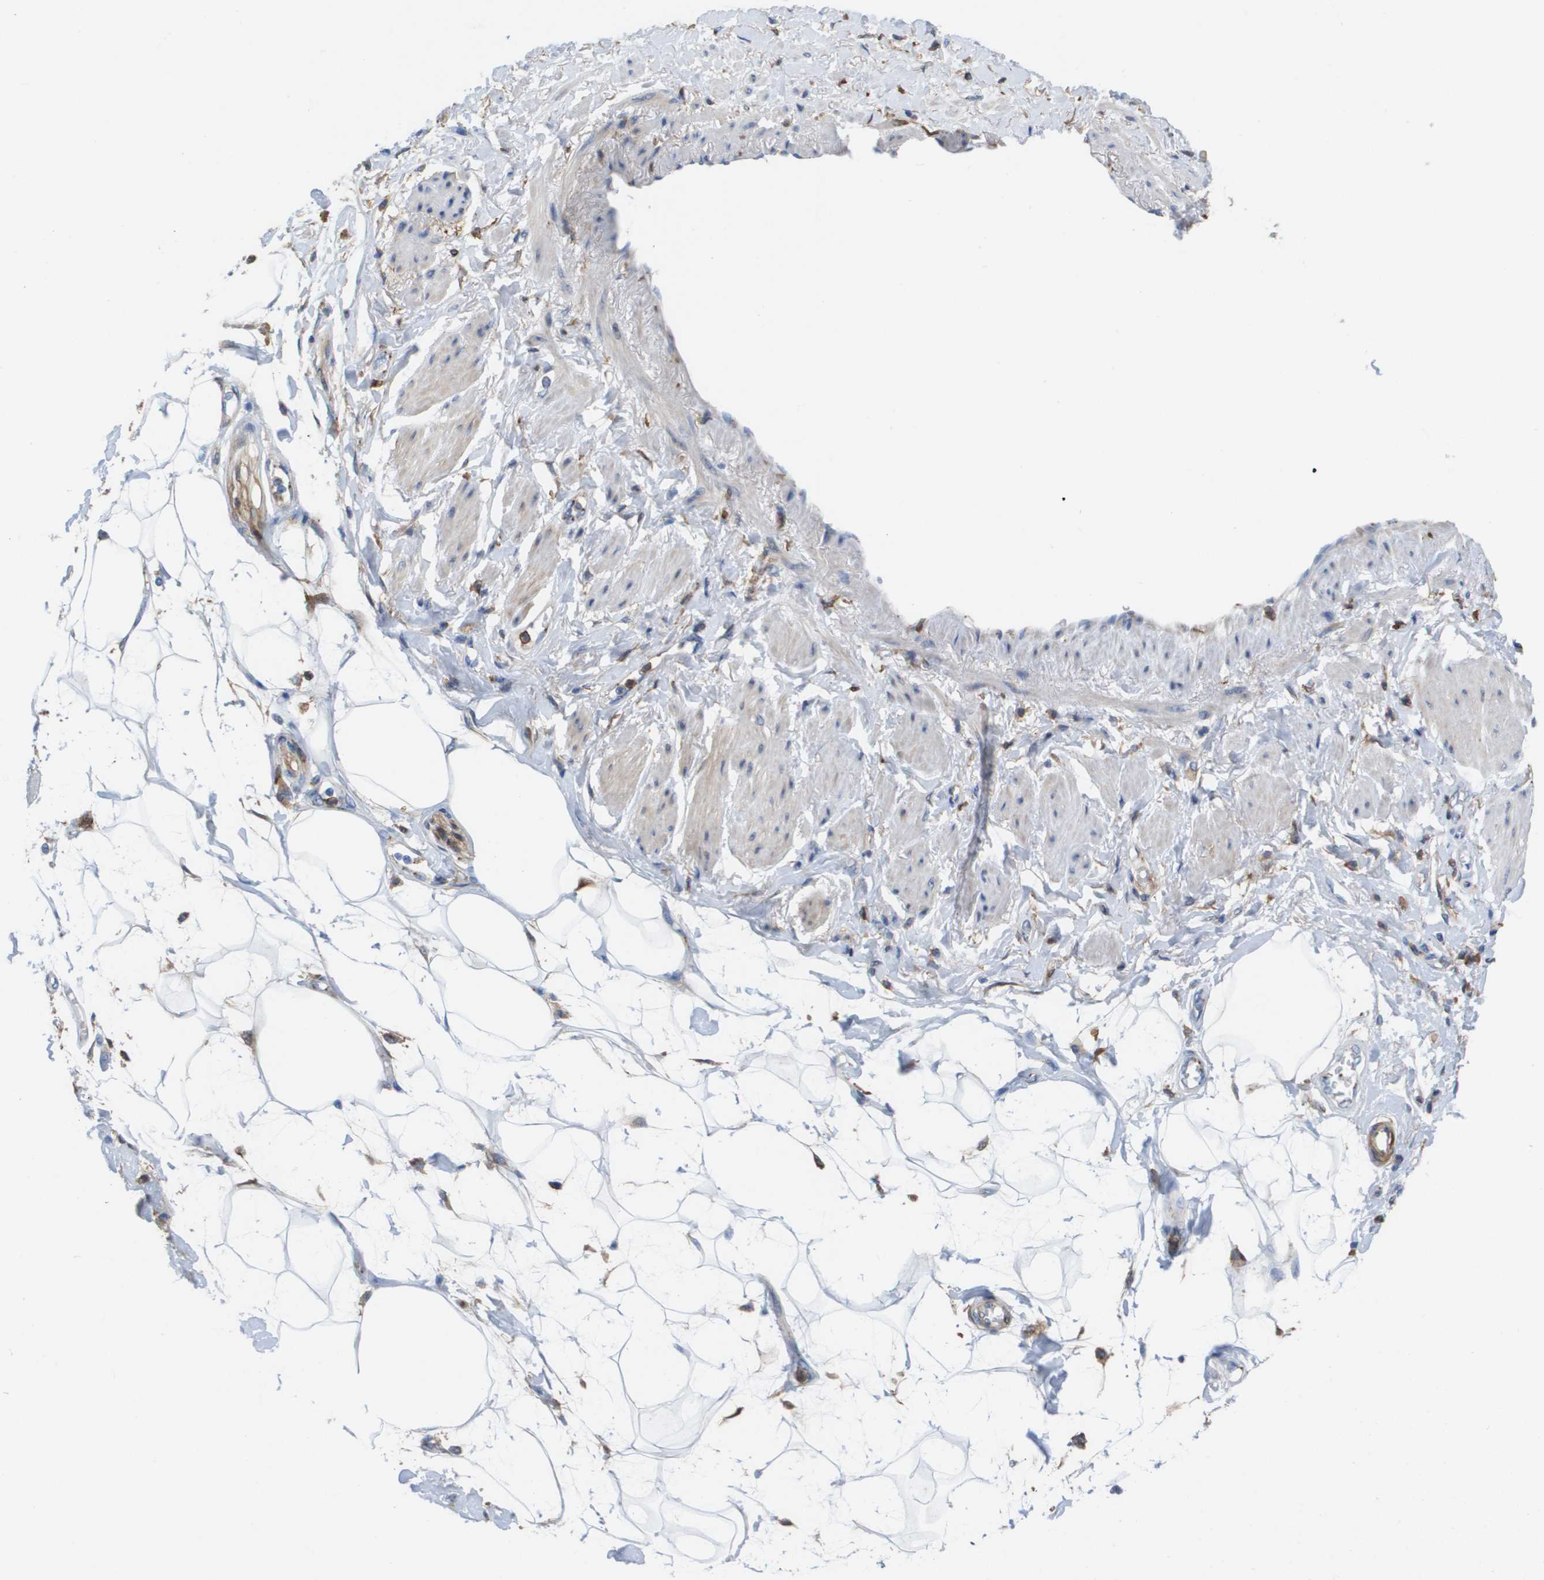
{"staining": {"intensity": "negative", "quantity": "none", "location": "none"}, "tissue": "adipose tissue", "cell_type": "Adipocytes", "image_type": "normal", "snomed": [{"axis": "morphology", "description": "Normal tissue, NOS"}, {"axis": "morphology", "description": "Adenocarcinoma, NOS"}, {"axis": "topography", "description": "Duodenum"}, {"axis": "topography", "description": "Peripheral nerve tissue"}], "caption": "IHC histopathology image of unremarkable adipose tissue: adipose tissue stained with DAB exhibits no significant protein expression in adipocytes.", "gene": "SLC37A2", "patient": {"sex": "female", "age": 60}}